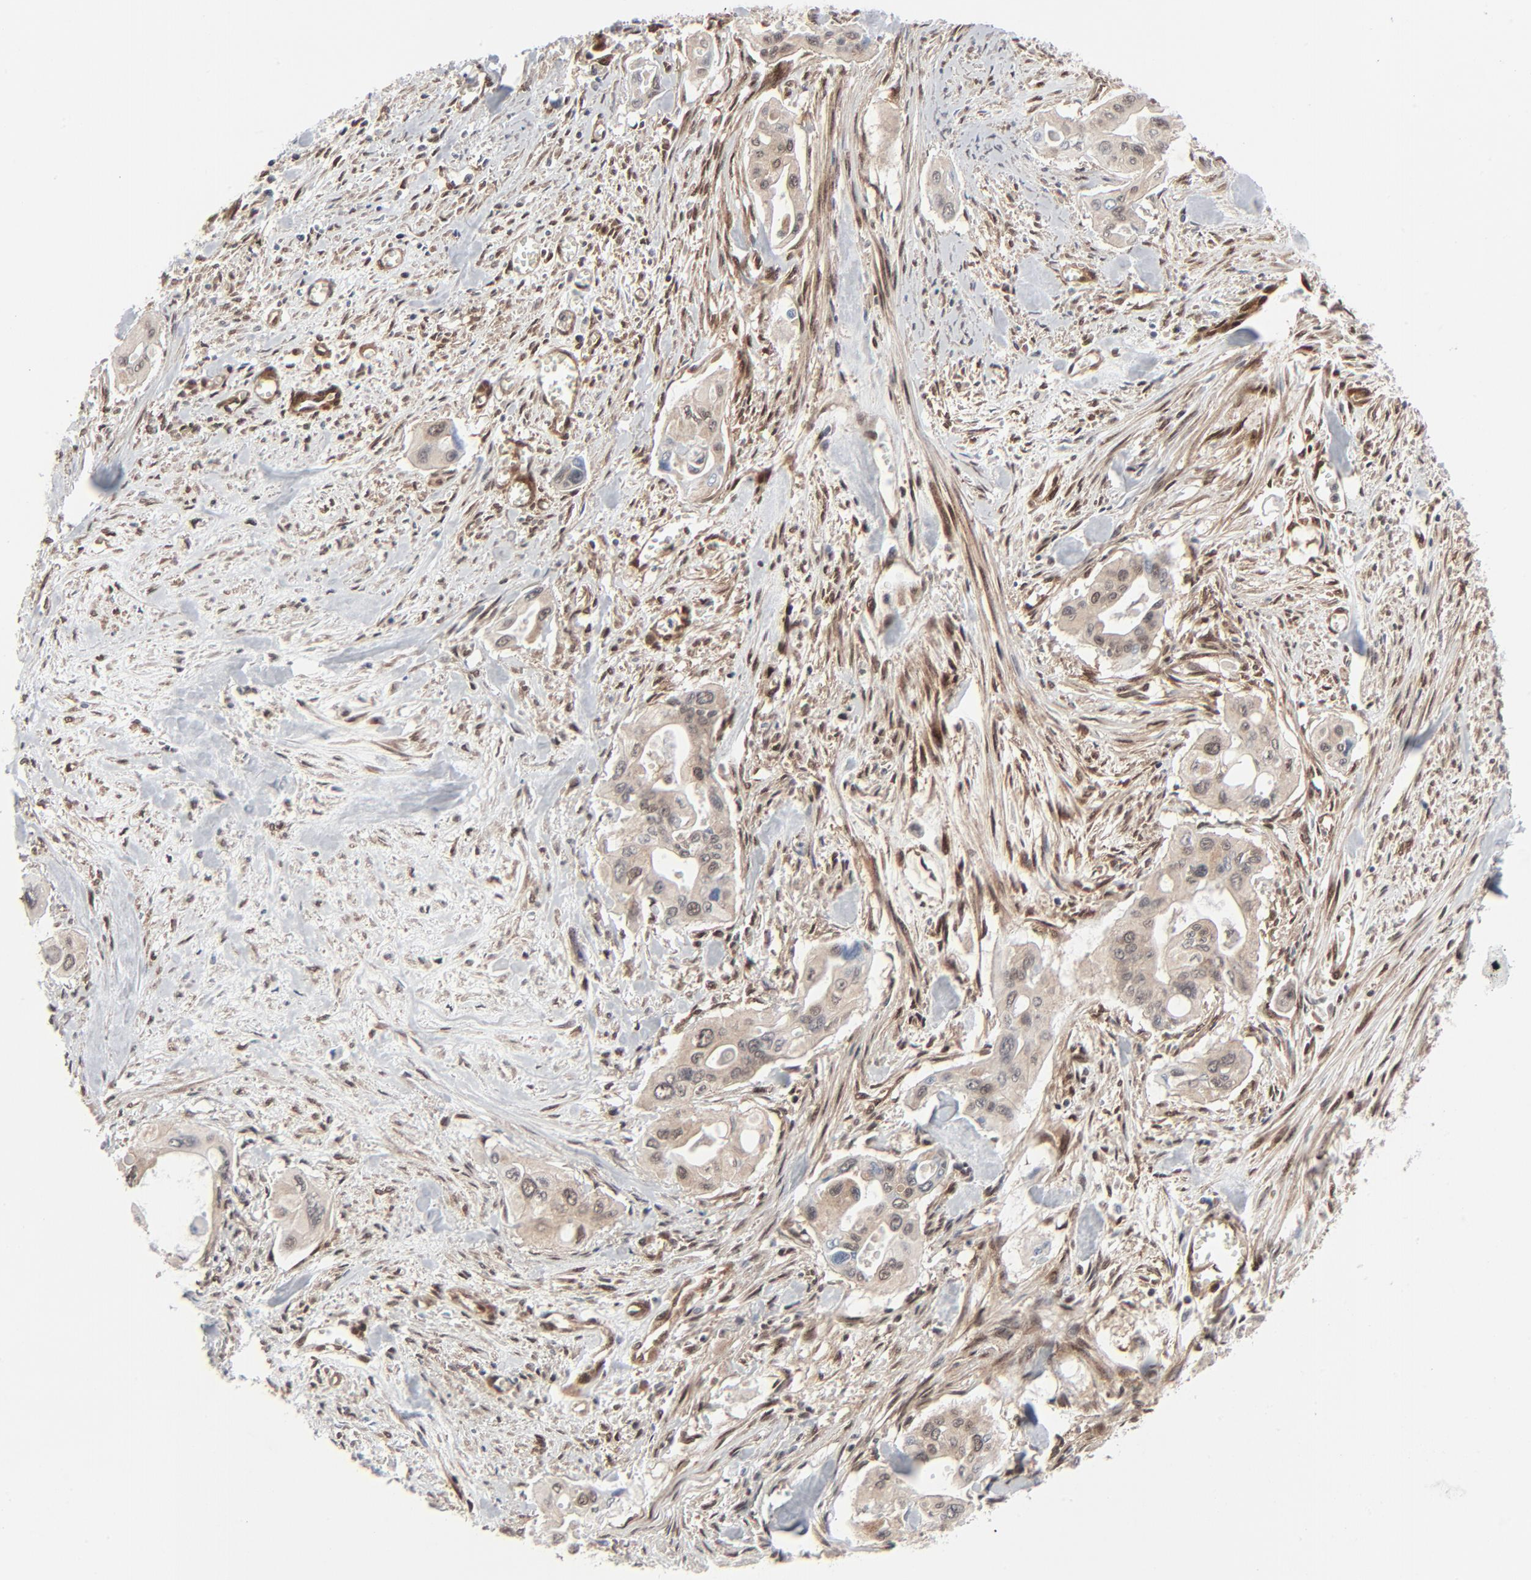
{"staining": {"intensity": "weak", "quantity": "25%-75%", "location": "cytoplasmic/membranous,nuclear"}, "tissue": "pancreatic cancer", "cell_type": "Tumor cells", "image_type": "cancer", "snomed": [{"axis": "morphology", "description": "Adenocarcinoma, NOS"}, {"axis": "topography", "description": "Pancreas"}], "caption": "A high-resolution photomicrograph shows IHC staining of pancreatic cancer (adenocarcinoma), which displays weak cytoplasmic/membranous and nuclear staining in approximately 25%-75% of tumor cells.", "gene": "AKT1", "patient": {"sex": "male", "age": 77}}